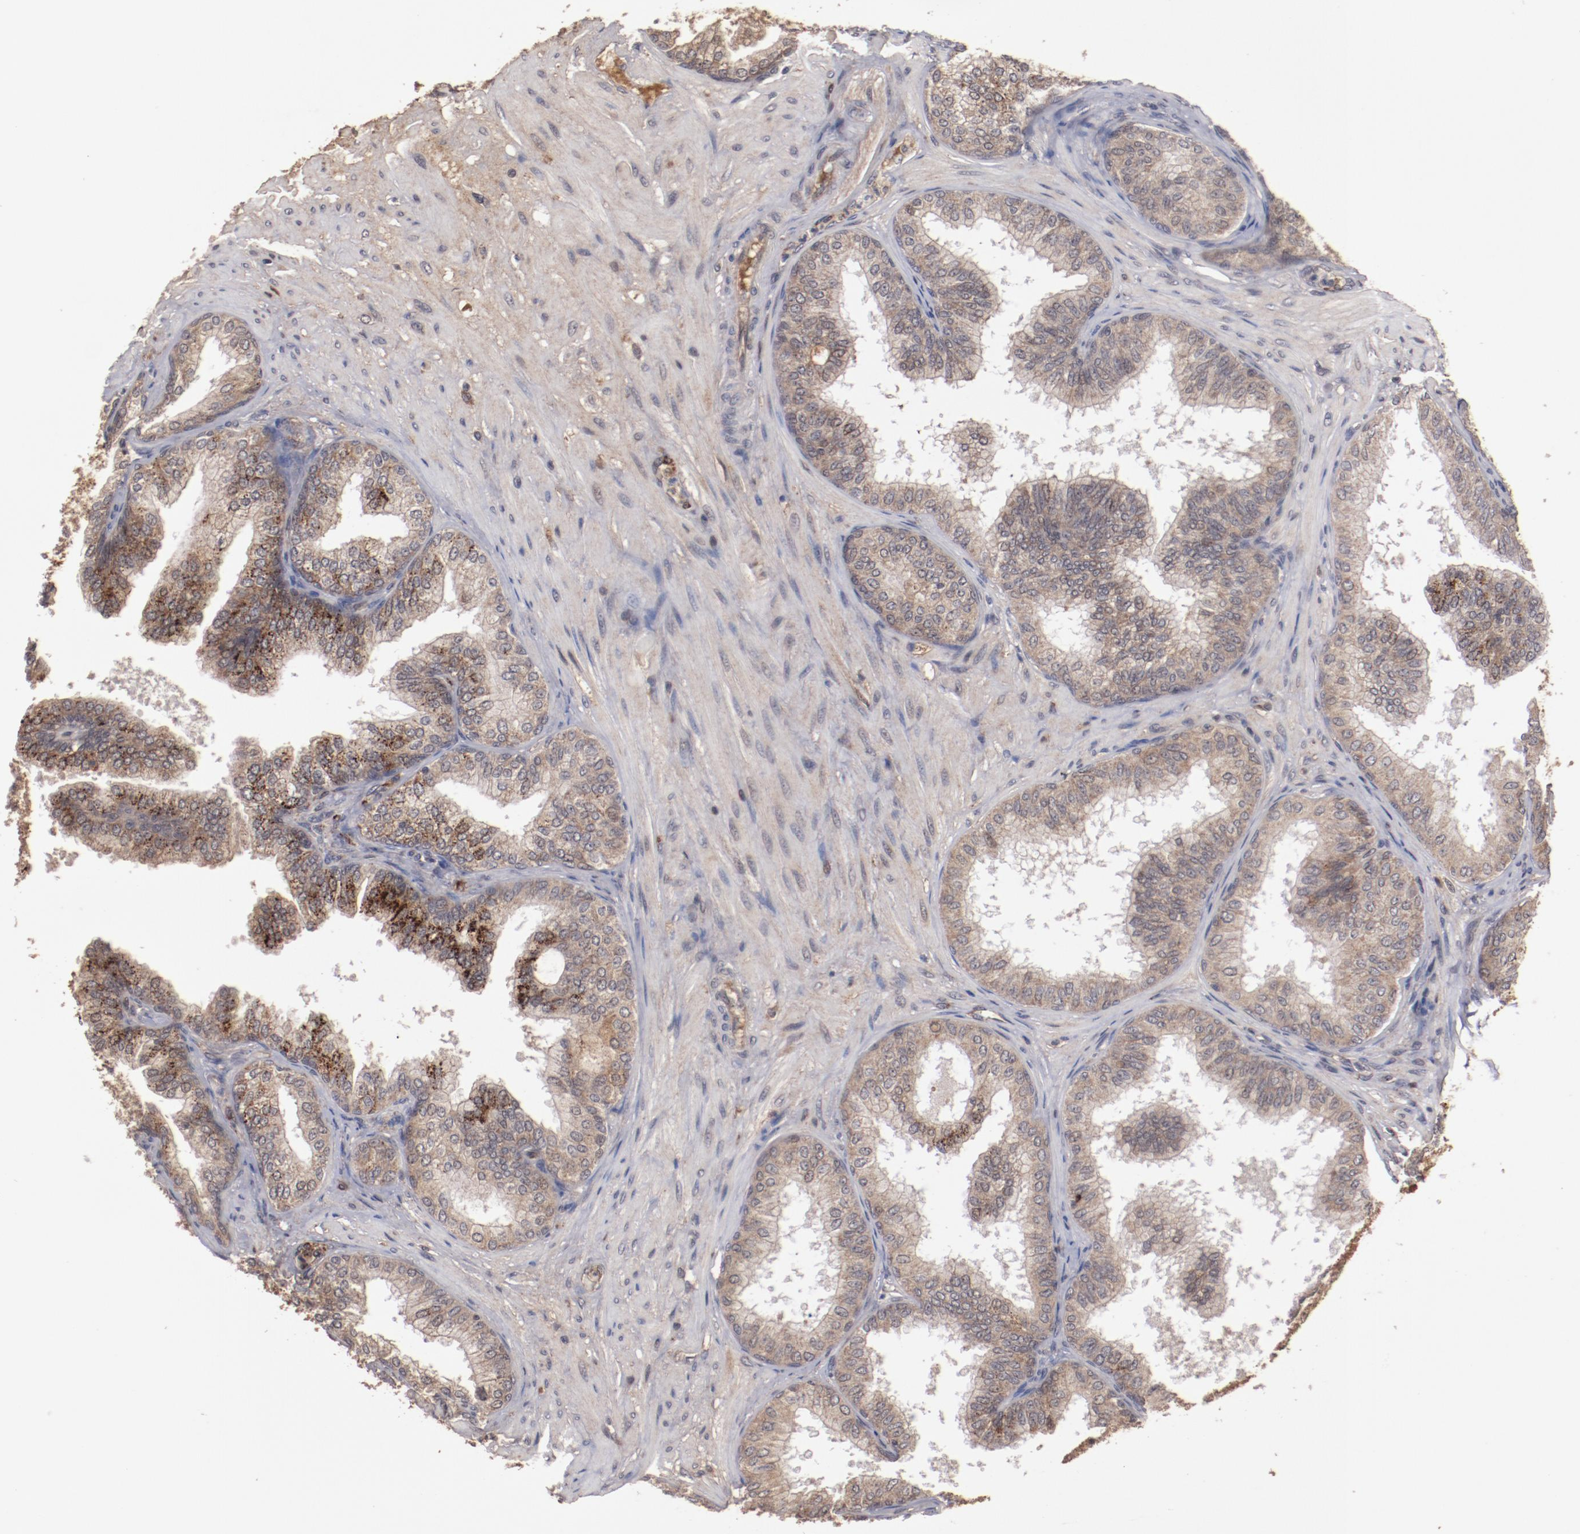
{"staining": {"intensity": "strong", "quantity": ">75%", "location": "cytoplasmic/membranous"}, "tissue": "prostate", "cell_type": "Glandular cells", "image_type": "normal", "snomed": [{"axis": "morphology", "description": "Normal tissue, NOS"}, {"axis": "topography", "description": "Prostate"}], "caption": "Glandular cells show strong cytoplasmic/membranous expression in about >75% of cells in normal prostate.", "gene": "TENM1", "patient": {"sex": "male", "age": 60}}